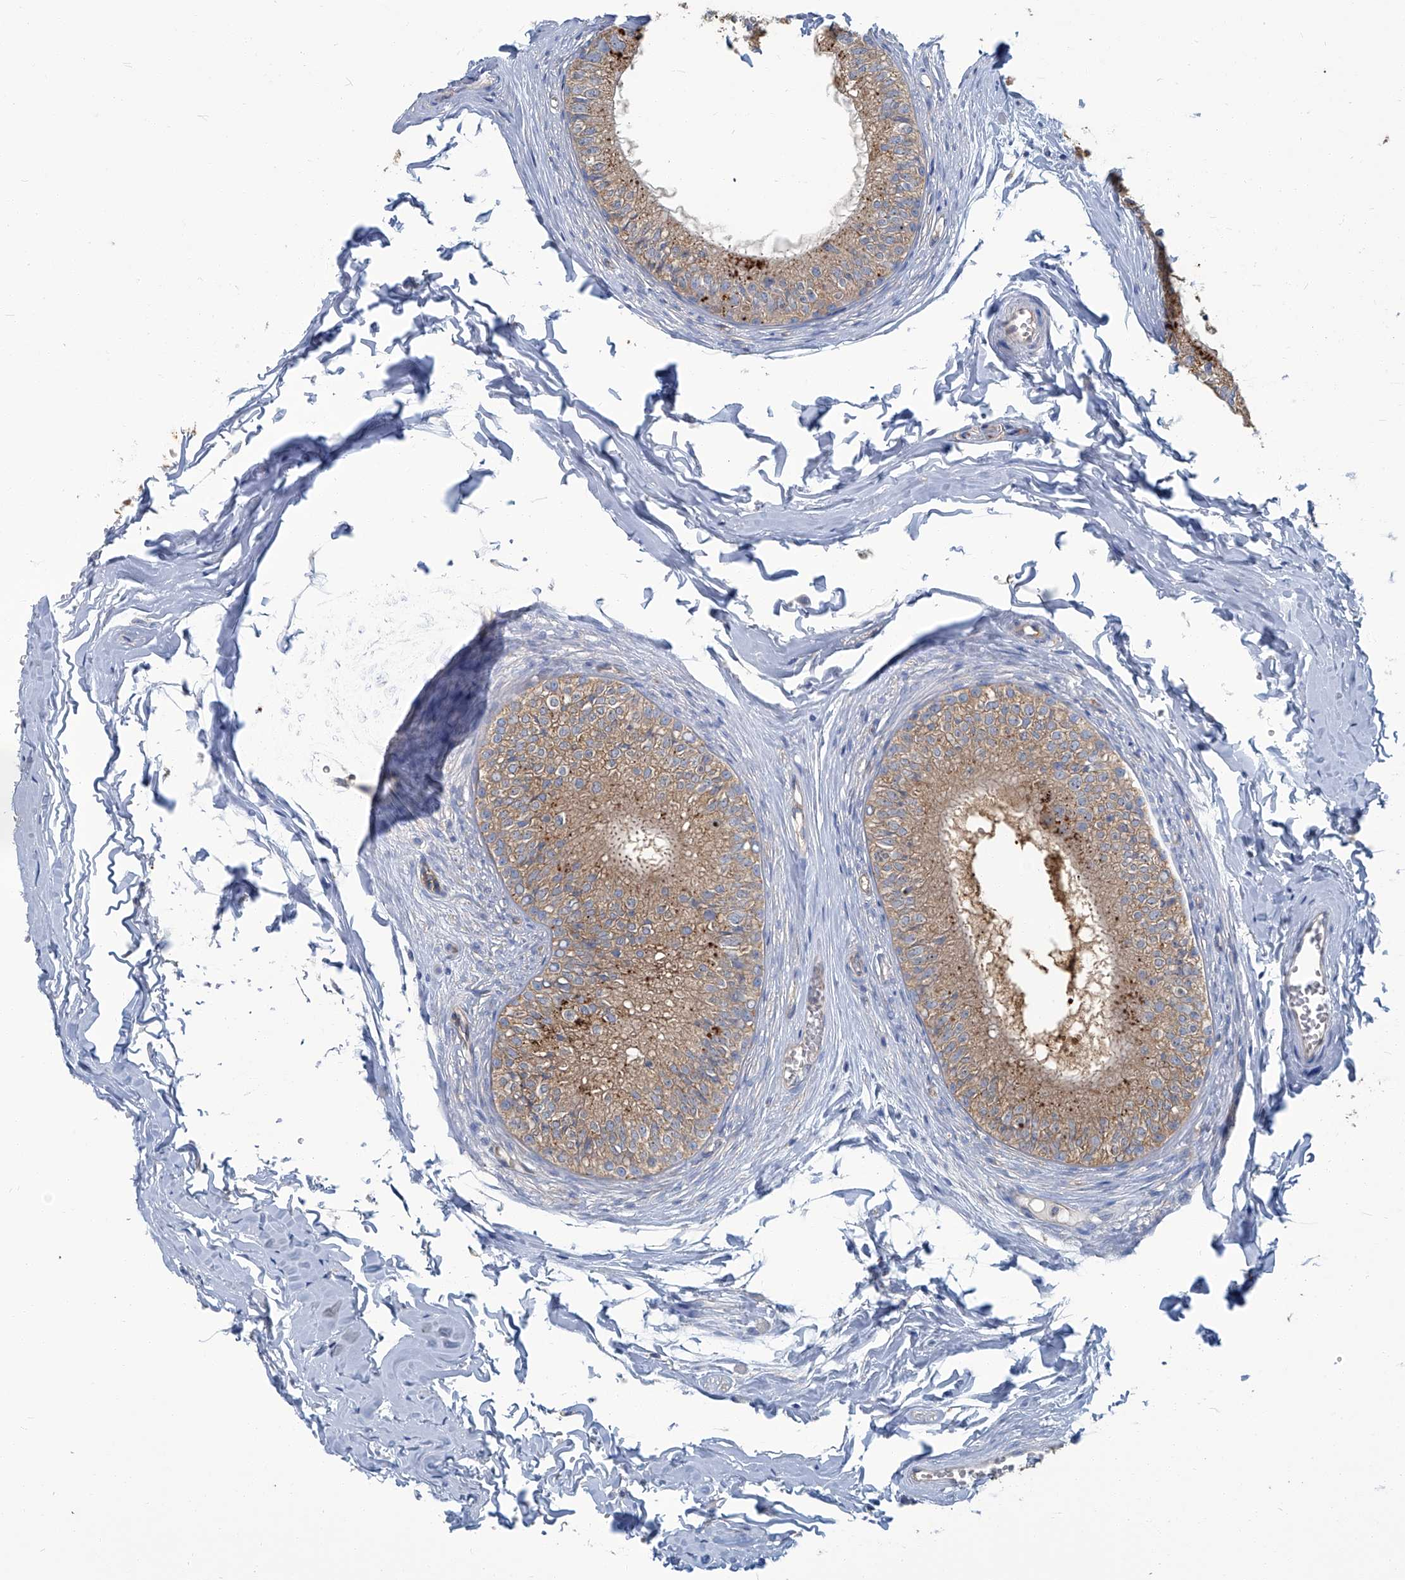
{"staining": {"intensity": "moderate", "quantity": ">75%", "location": "cytoplasmic/membranous"}, "tissue": "epididymis", "cell_type": "Glandular cells", "image_type": "normal", "snomed": [{"axis": "morphology", "description": "Normal tissue, NOS"}, {"axis": "morphology", "description": "Seminoma in situ"}, {"axis": "topography", "description": "Testis"}, {"axis": "topography", "description": "Epididymis"}], "caption": "About >75% of glandular cells in benign epididymis exhibit moderate cytoplasmic/membranous protein staining as visualized by brown immunohistochemical staining.", "gene": "PFKL", "patient": {"sex": "male", "age": 28}}